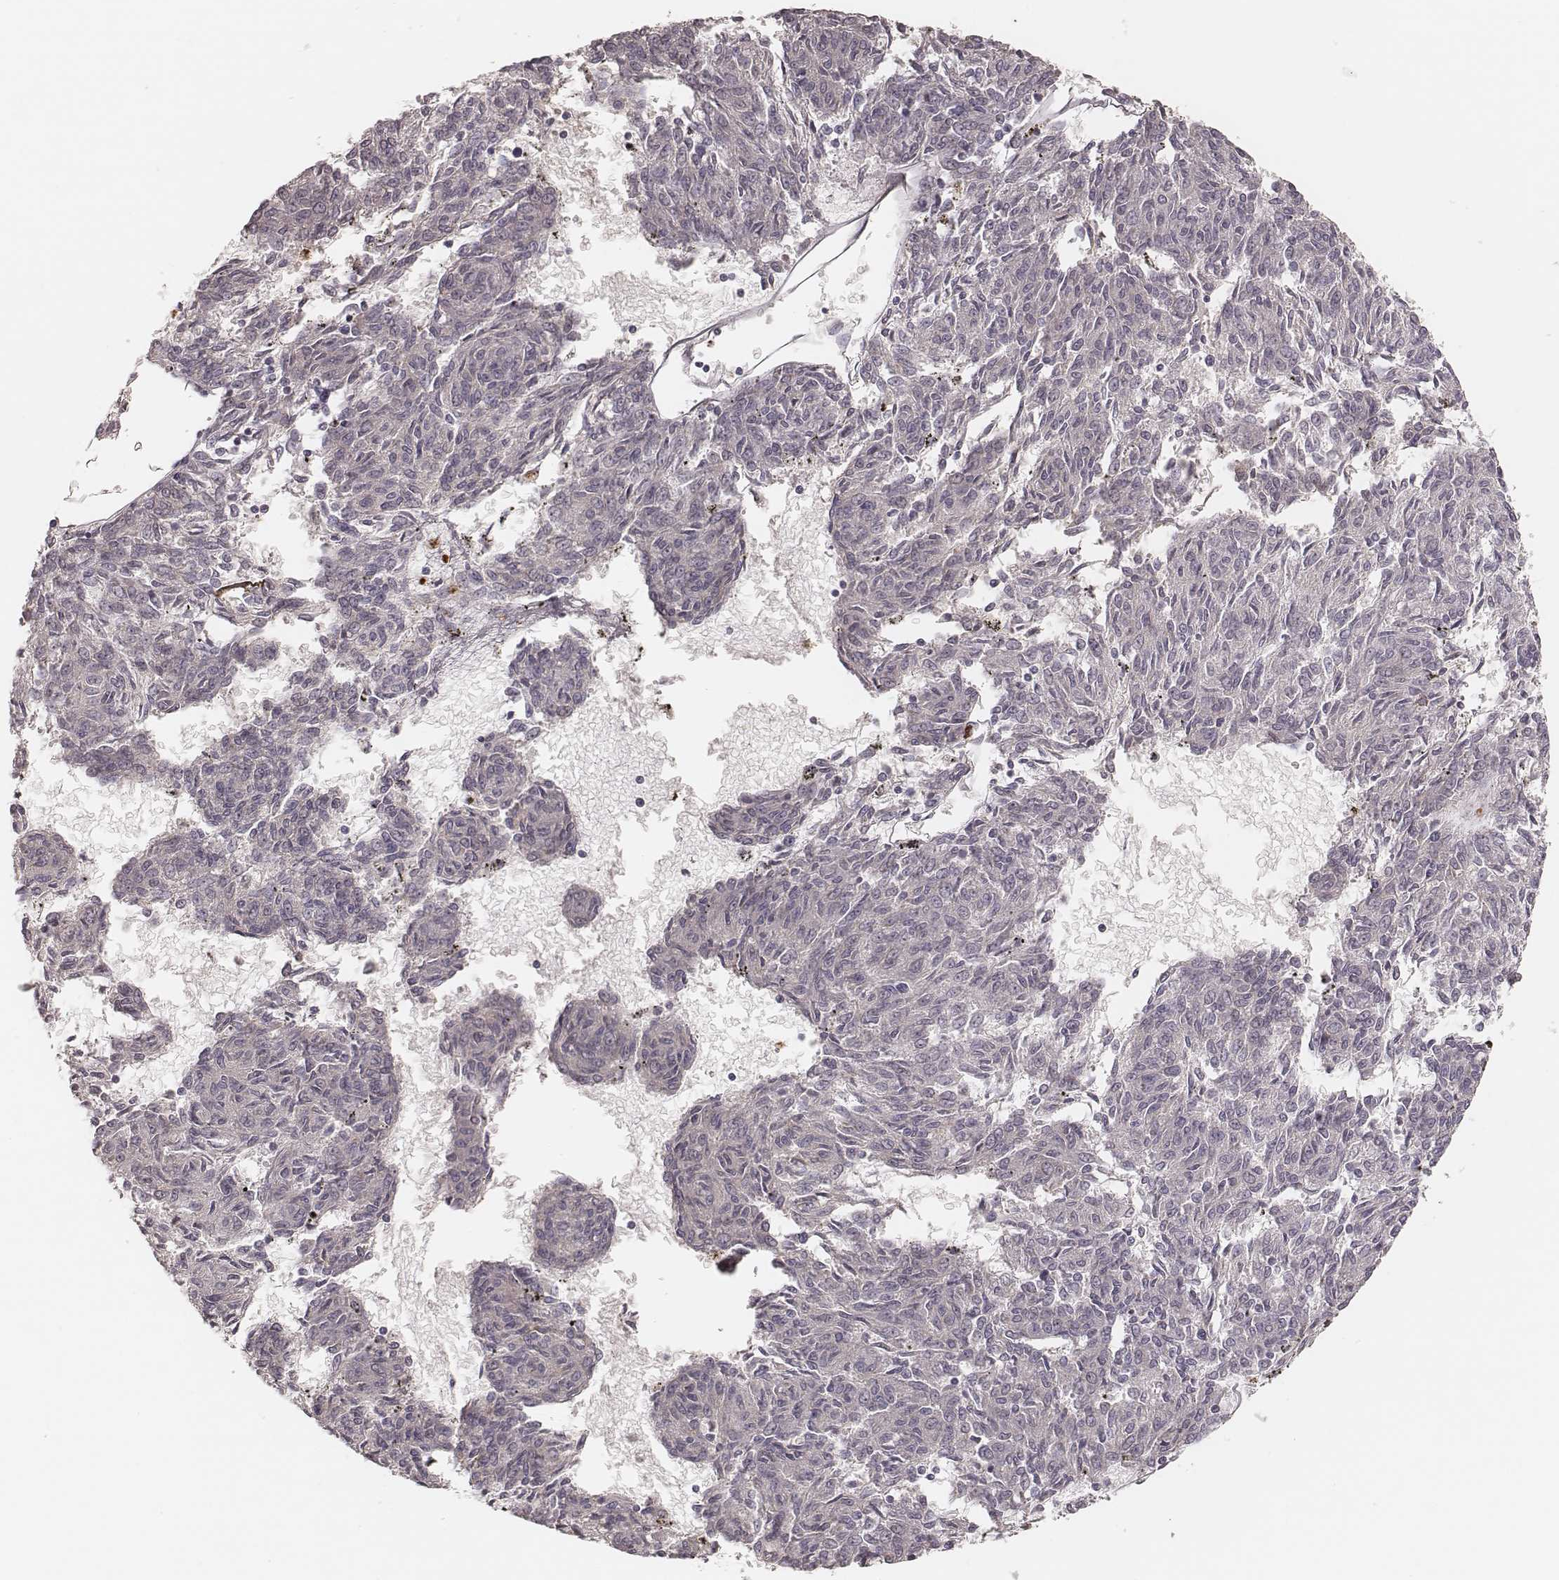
{"staining": {"intensity": "negative", "quantity": "none", "location": "none"}, "tissue": "melanoma", "cell_type": "Tumor cells", "image_type": "cancer", "snomed": [{"axis": "morphology", "description": "Malignant melanoma, NOS"}, {"axis": "topography", "description": "Skin"}], "caption": "Immunohistochemical staining of malignant melanoma displays no significant positivity in tumor cells.", "gene": "ABCA7", "patient": {"sex": "female", "age": 72}}